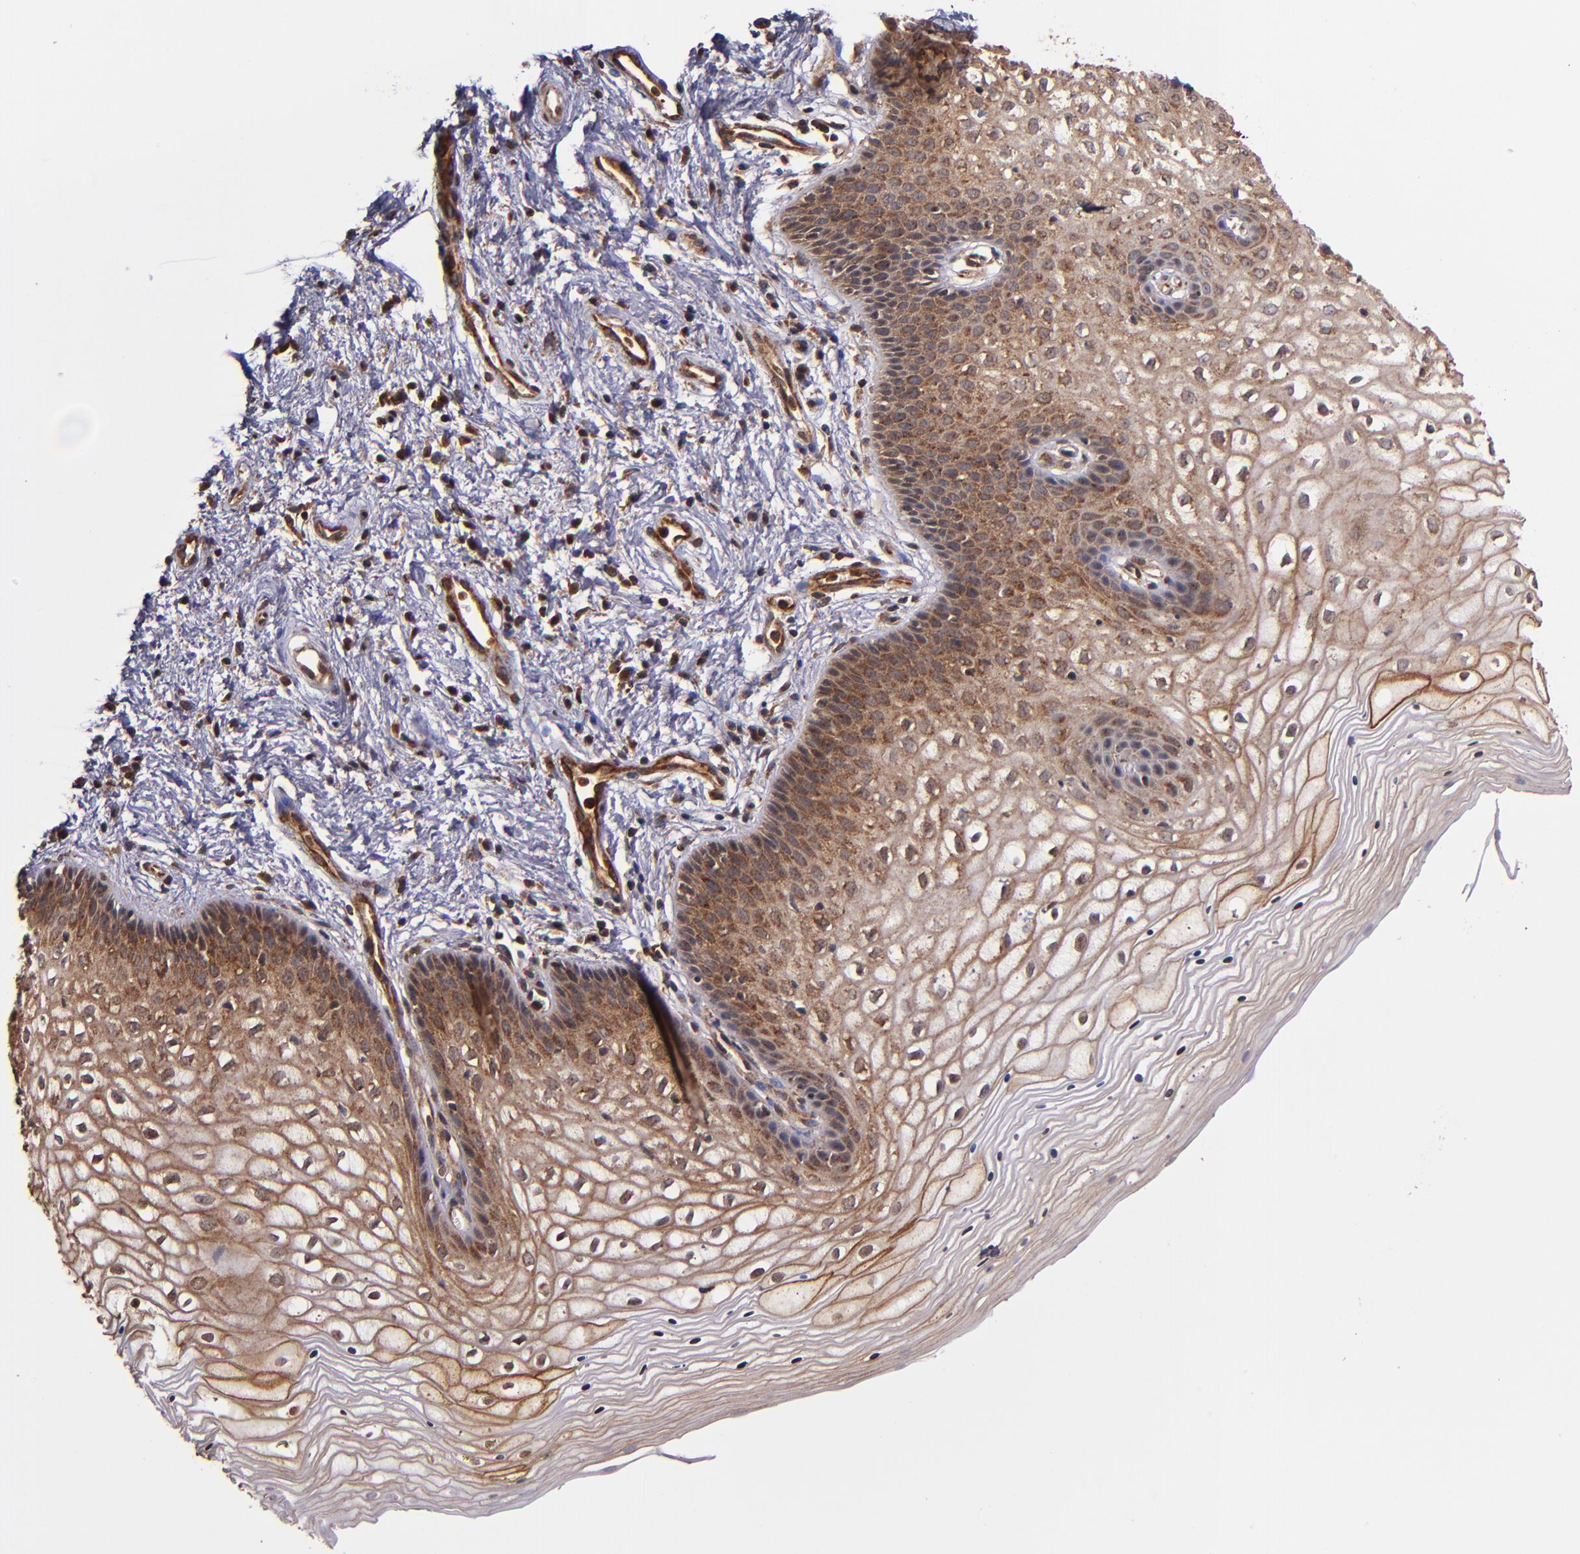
{"staining": {"intensity": "strong", "quantity": ">75%", "location": "cytoplasmic/membranous"}, "tissue": "vagina", "cell_type": "Squamous epithelial cells", "image_type": "normal", "snomed": [{"axis": "morphology", "description": "Normal tissue, NOS"}, {"axis": "topography", "description": "Vagina"}], "caption": "A high amount of strong cytoplasmic/membranous staining is seen in about >75% of squamous epithelial cells in benign vagina.", "gene": "STX8", "patient": {"sex": "female", "age": 34}}